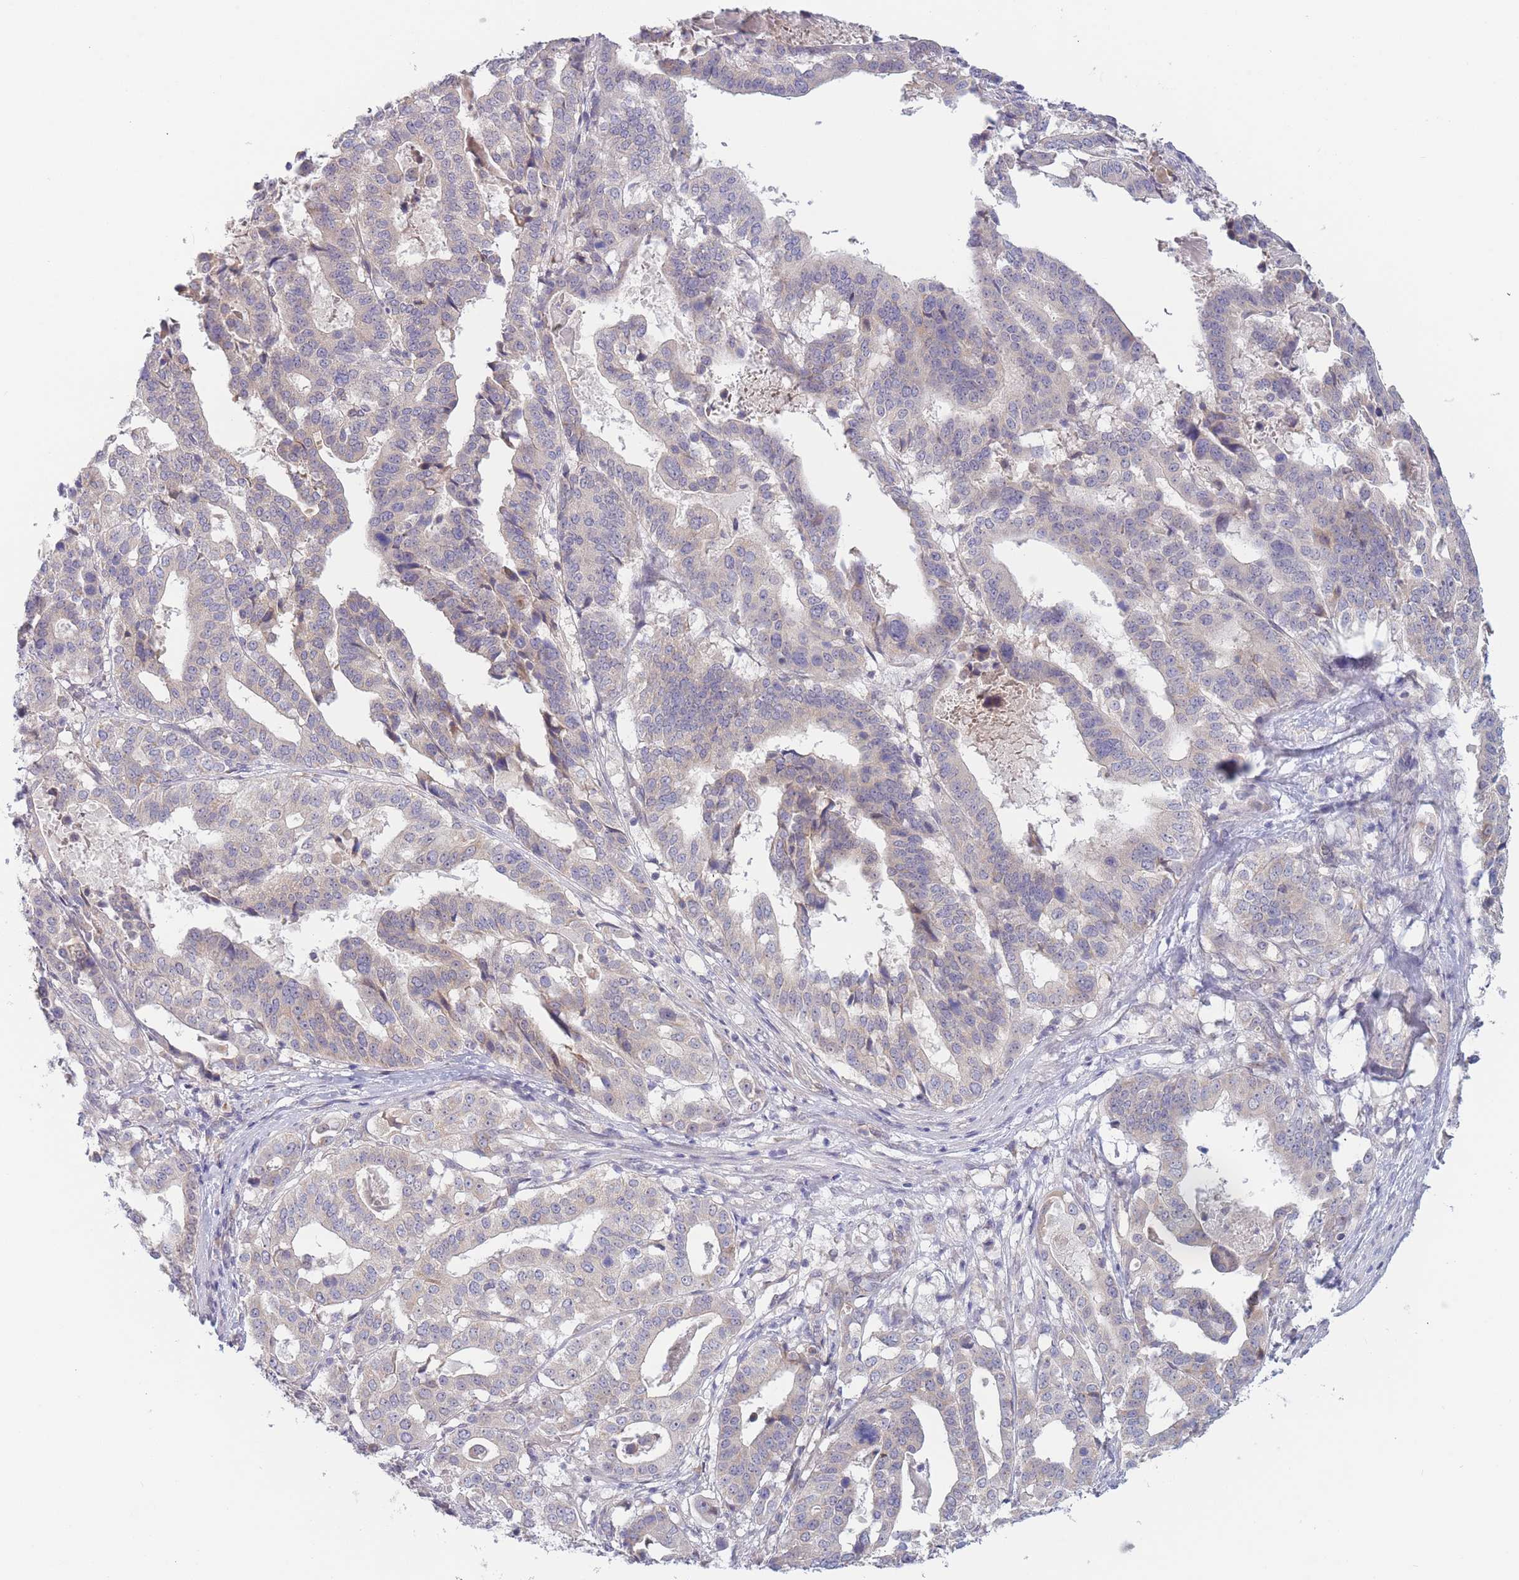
{"staining": {"intensity": "negative", "quantity": "none", "location": "none"}, "tissue": "stomach cancer", "cell_type": "Tumor cells", "image_type": "cancer", "snomed": [{"axis": "morphology", "description": "Adenocarcinoma, NOS"}, {"axis": "topography", "description": "Stomach"}], "caption": "A histopathology image of stomach cancer stained for a protein exhibits no brown staining in tumor cells.", "gene": "FAM227B", "patient": {"sex": "male", "age": 48}}